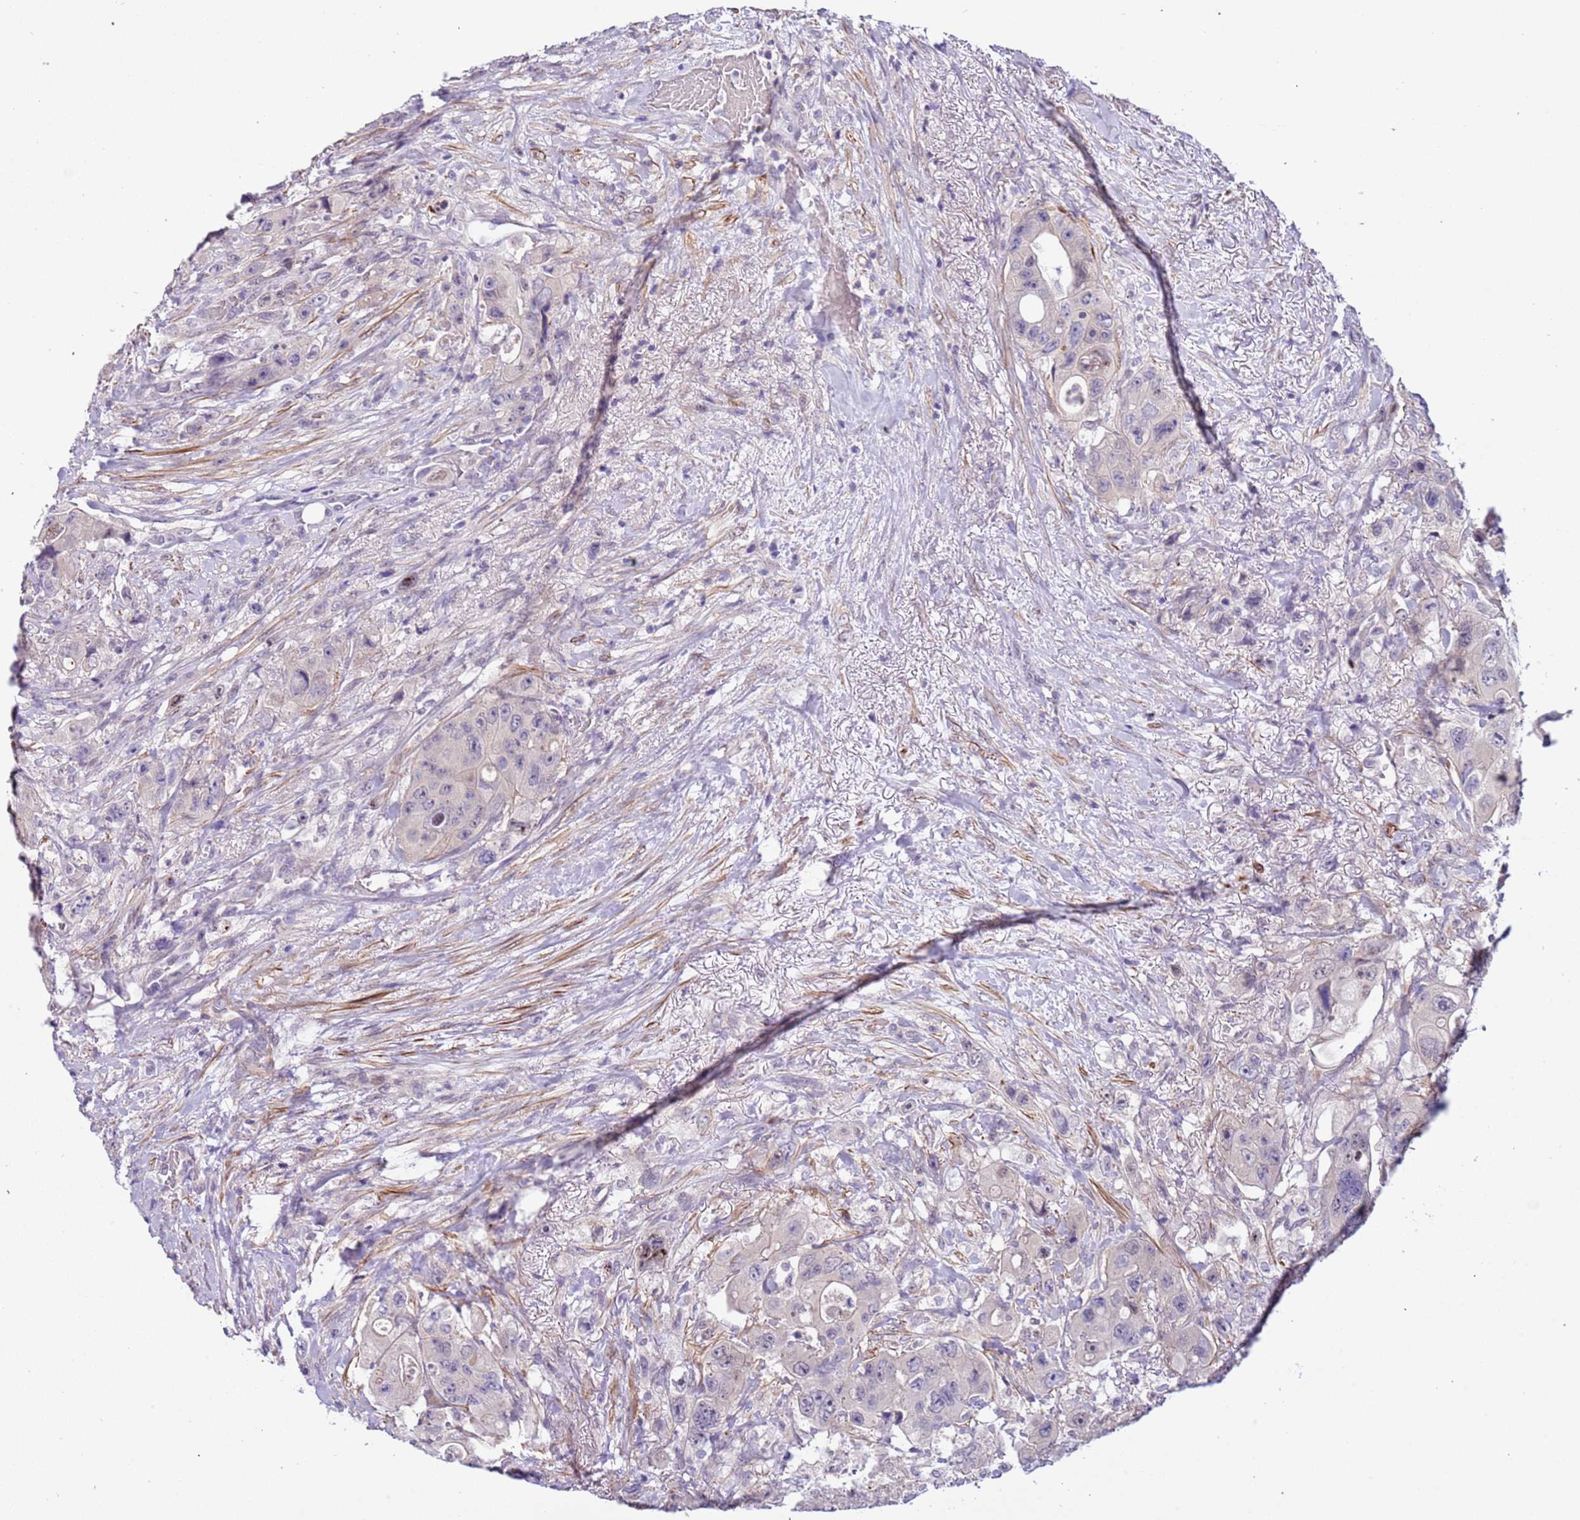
{"staining": {"intensity": "negative", "quantity": "none", "location": "none"}, "tissue": "colorectal cancer", "cell_type": "Tumor cells", "image_type": "cancer", "snomed": [{"axis": "morphology", "description": "Adenocarcinoma, NOS"}, {"axis": "topography", "description": "Colon"}], "caption": "Colorectal cancer stained for a protein using immunohistochemistry (IHC) exhibits no staining tumor cells.", "gene": "PLEKHH1", "patient": {"sex": "female", "age": 46}}